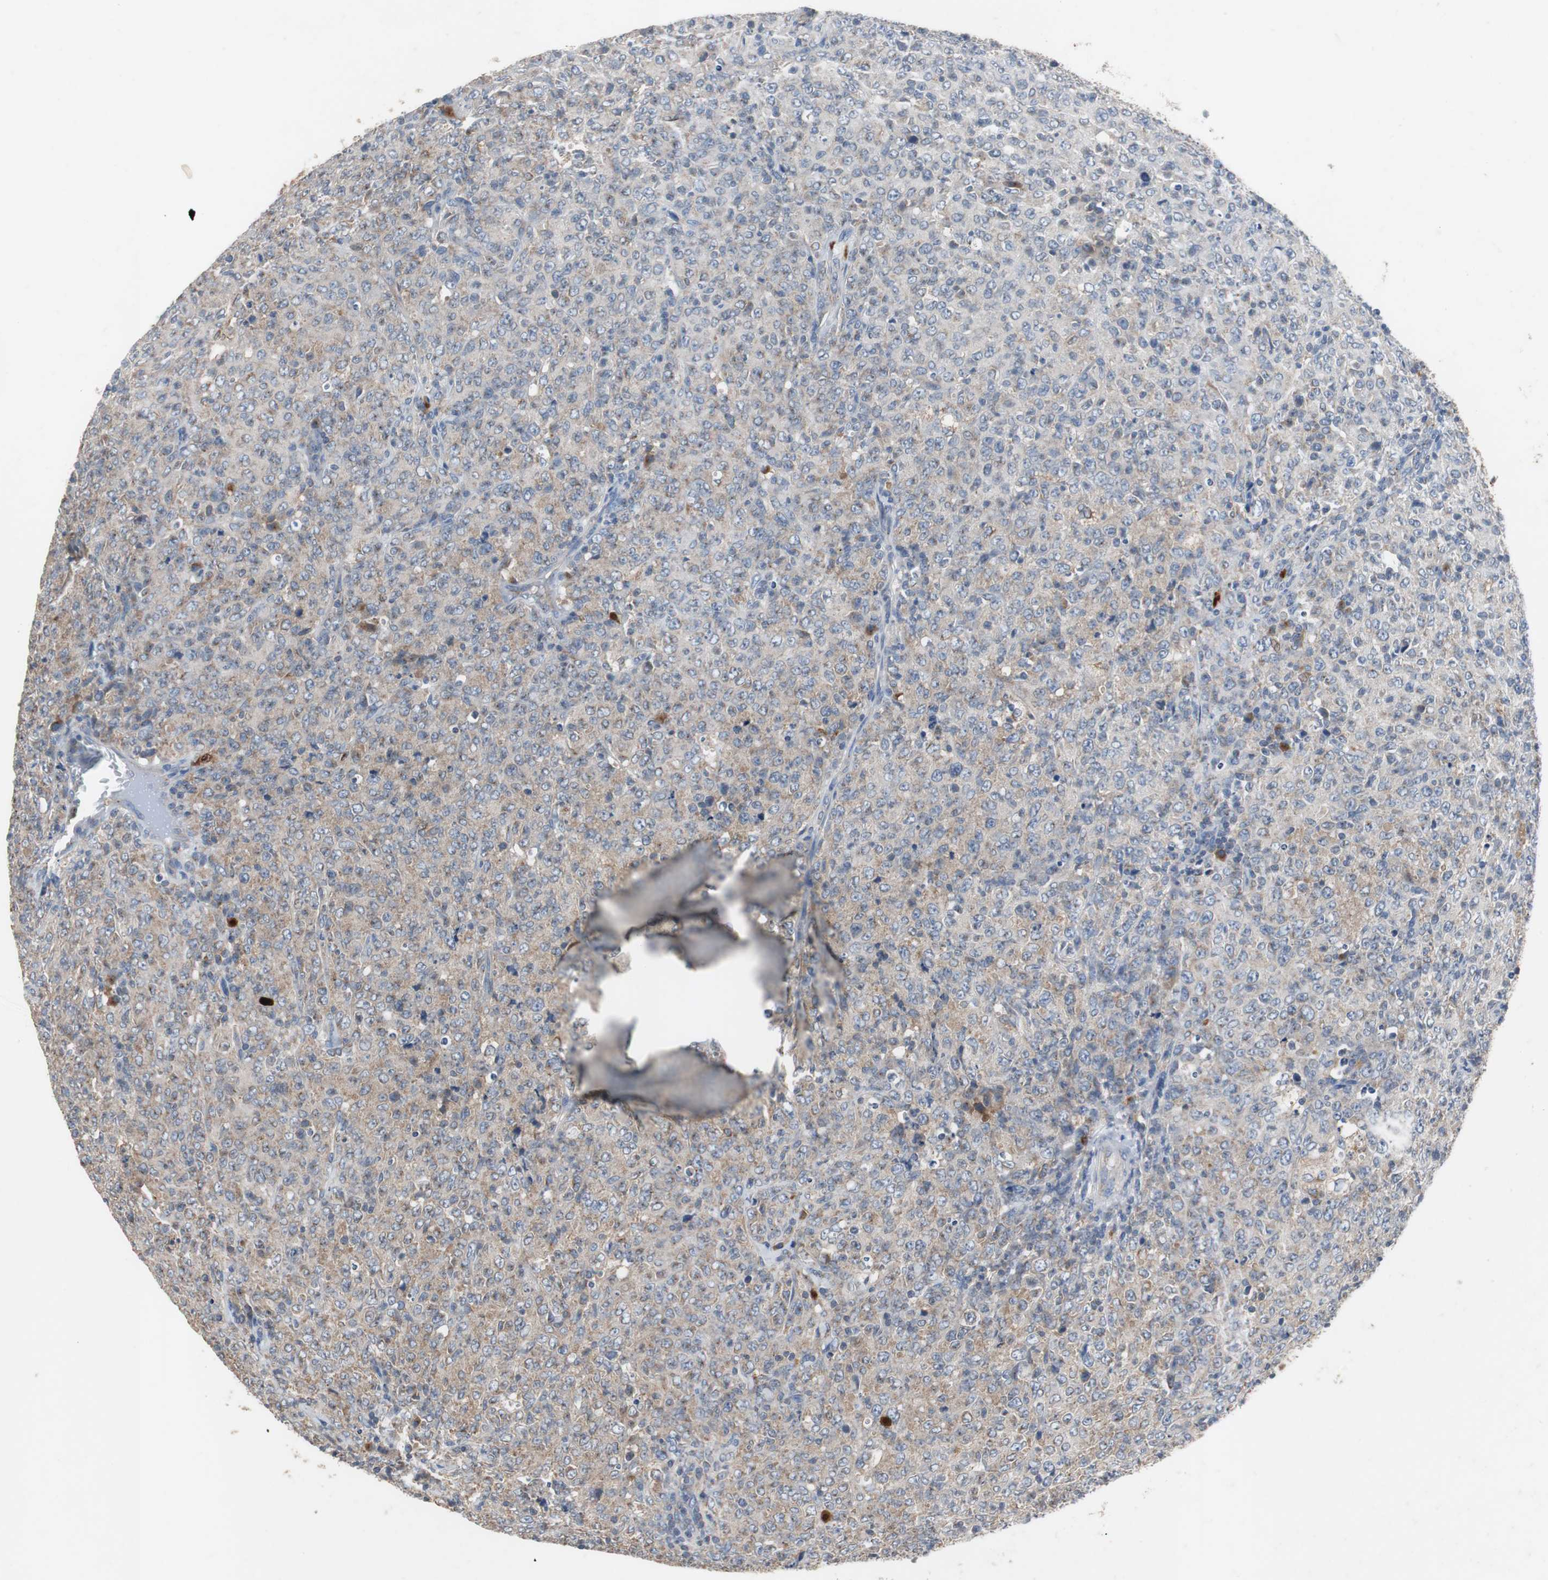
{"staining": {"intensity": "moderate", "quantity": "<25%", "location": "cytoplasmic/membranous"}, "tissue": "lymphoma", "cell_type": "Tumor cells", "image_type": "cancer", "snomed": [{"axis": "morphology", "description": "Malignant lymphoma, non-Hodgkin's type, High grade"}, {"axis": "topography", "description": "Tonsil"}], "caption": "Protein analysis of lymphoma tissue demonstrates moderate cytoplasmic/membranous positivity in about <25% of tumor cells.", "gene": "CALB2", "patient": {"sex": "female", "age": 36}}